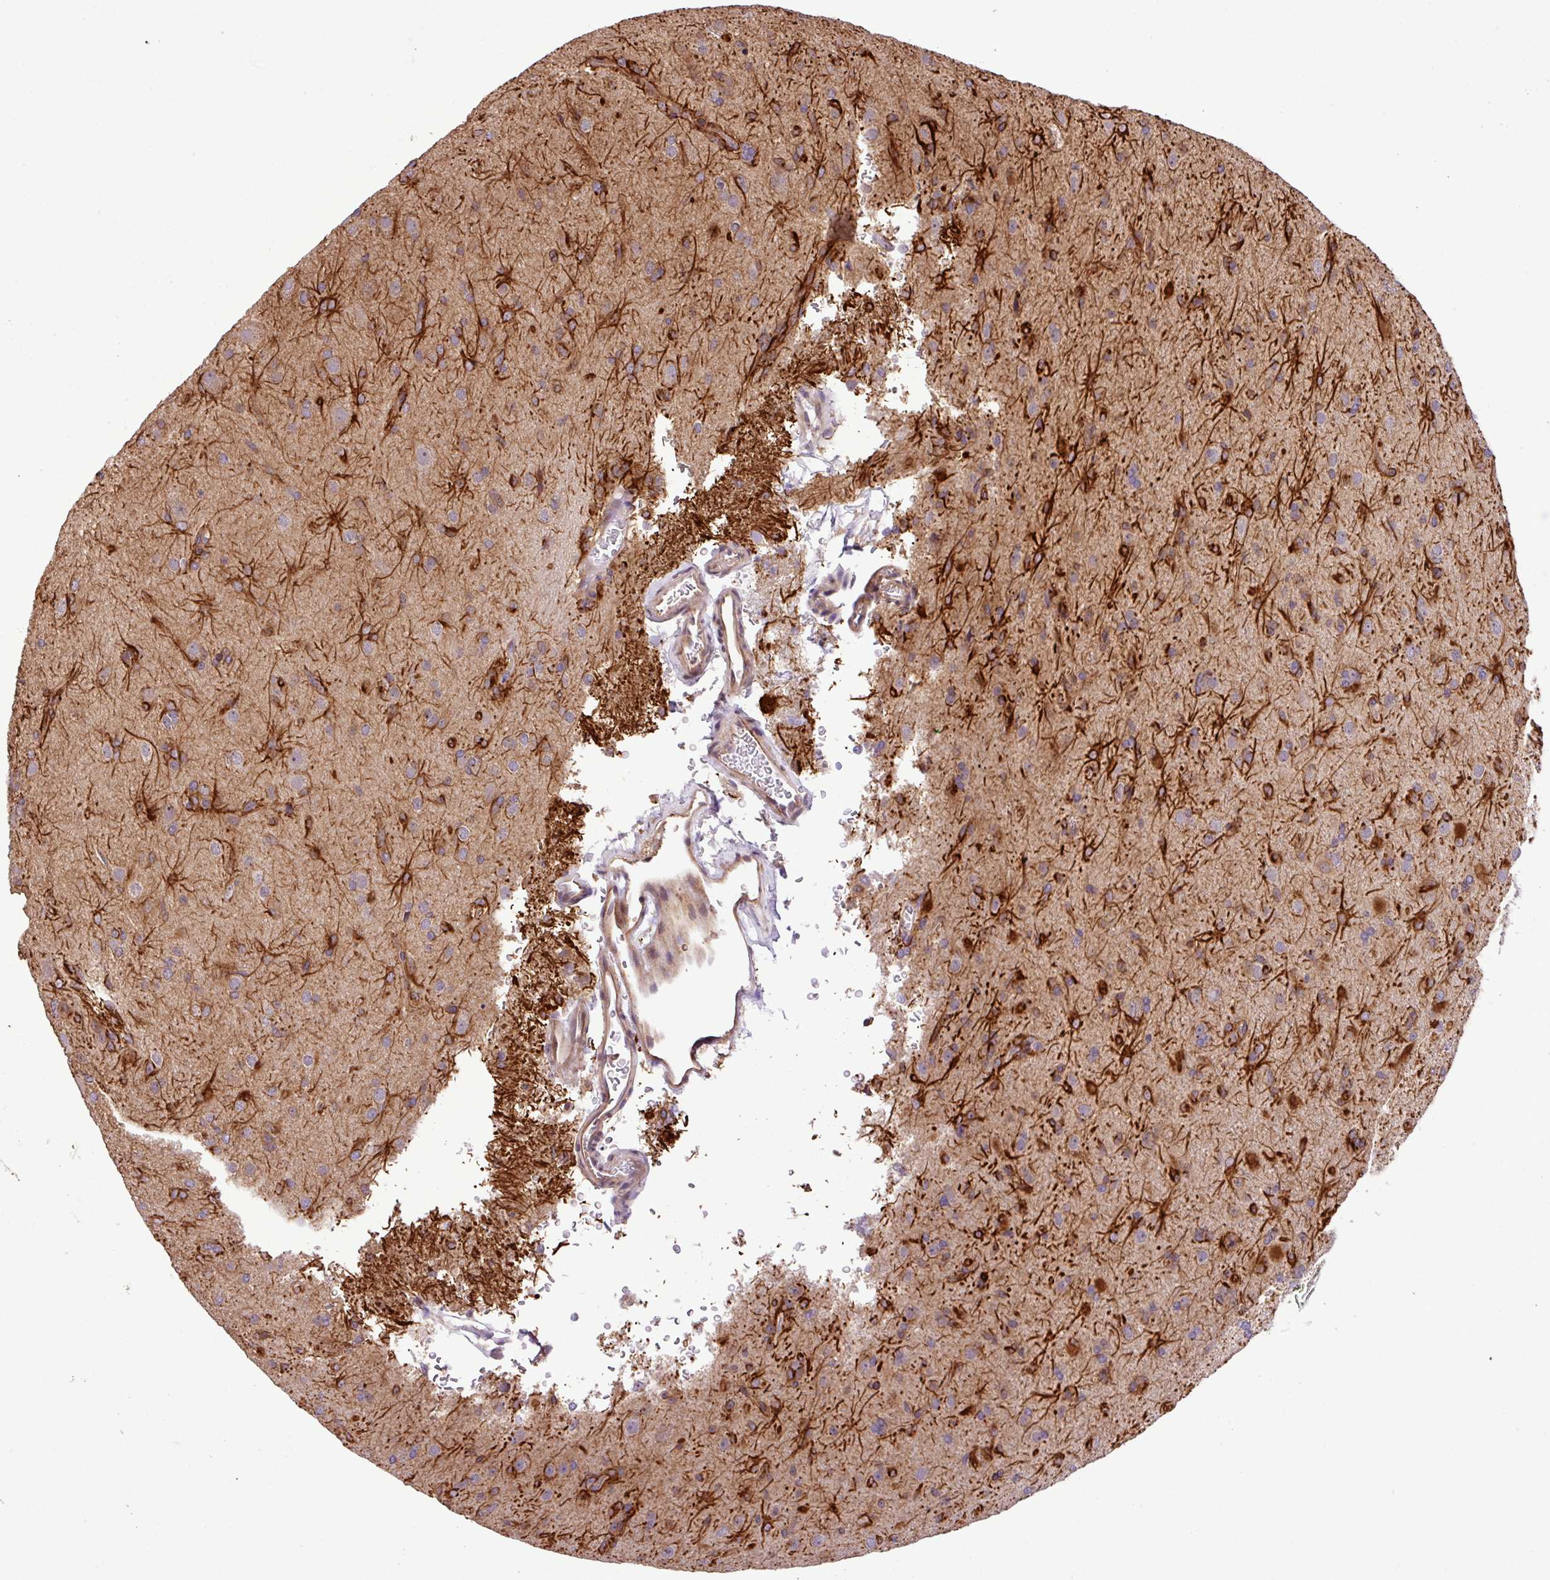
{"staining": {"intensity": "strong", "quantity": "<25%", "location": "cytoplasmic/membranous"}, "tissue": "glioma", "cell_type": "Tumor cells", "image_type": "cancer", "snomed": [{"axis": "morphology", "description": "Glioma, malignant, Low grade"}, {"axis": "topography", "description": "Brain"}], "caption": "Protein staining by immunohistochemistry (IHC) shows strong cytoplasmic/membranous staining in about <25% of tumor cells in malignant glioma (low-grade).", "gene": "DLGAP4", "patient": {"sex": "male", "age": 65}}